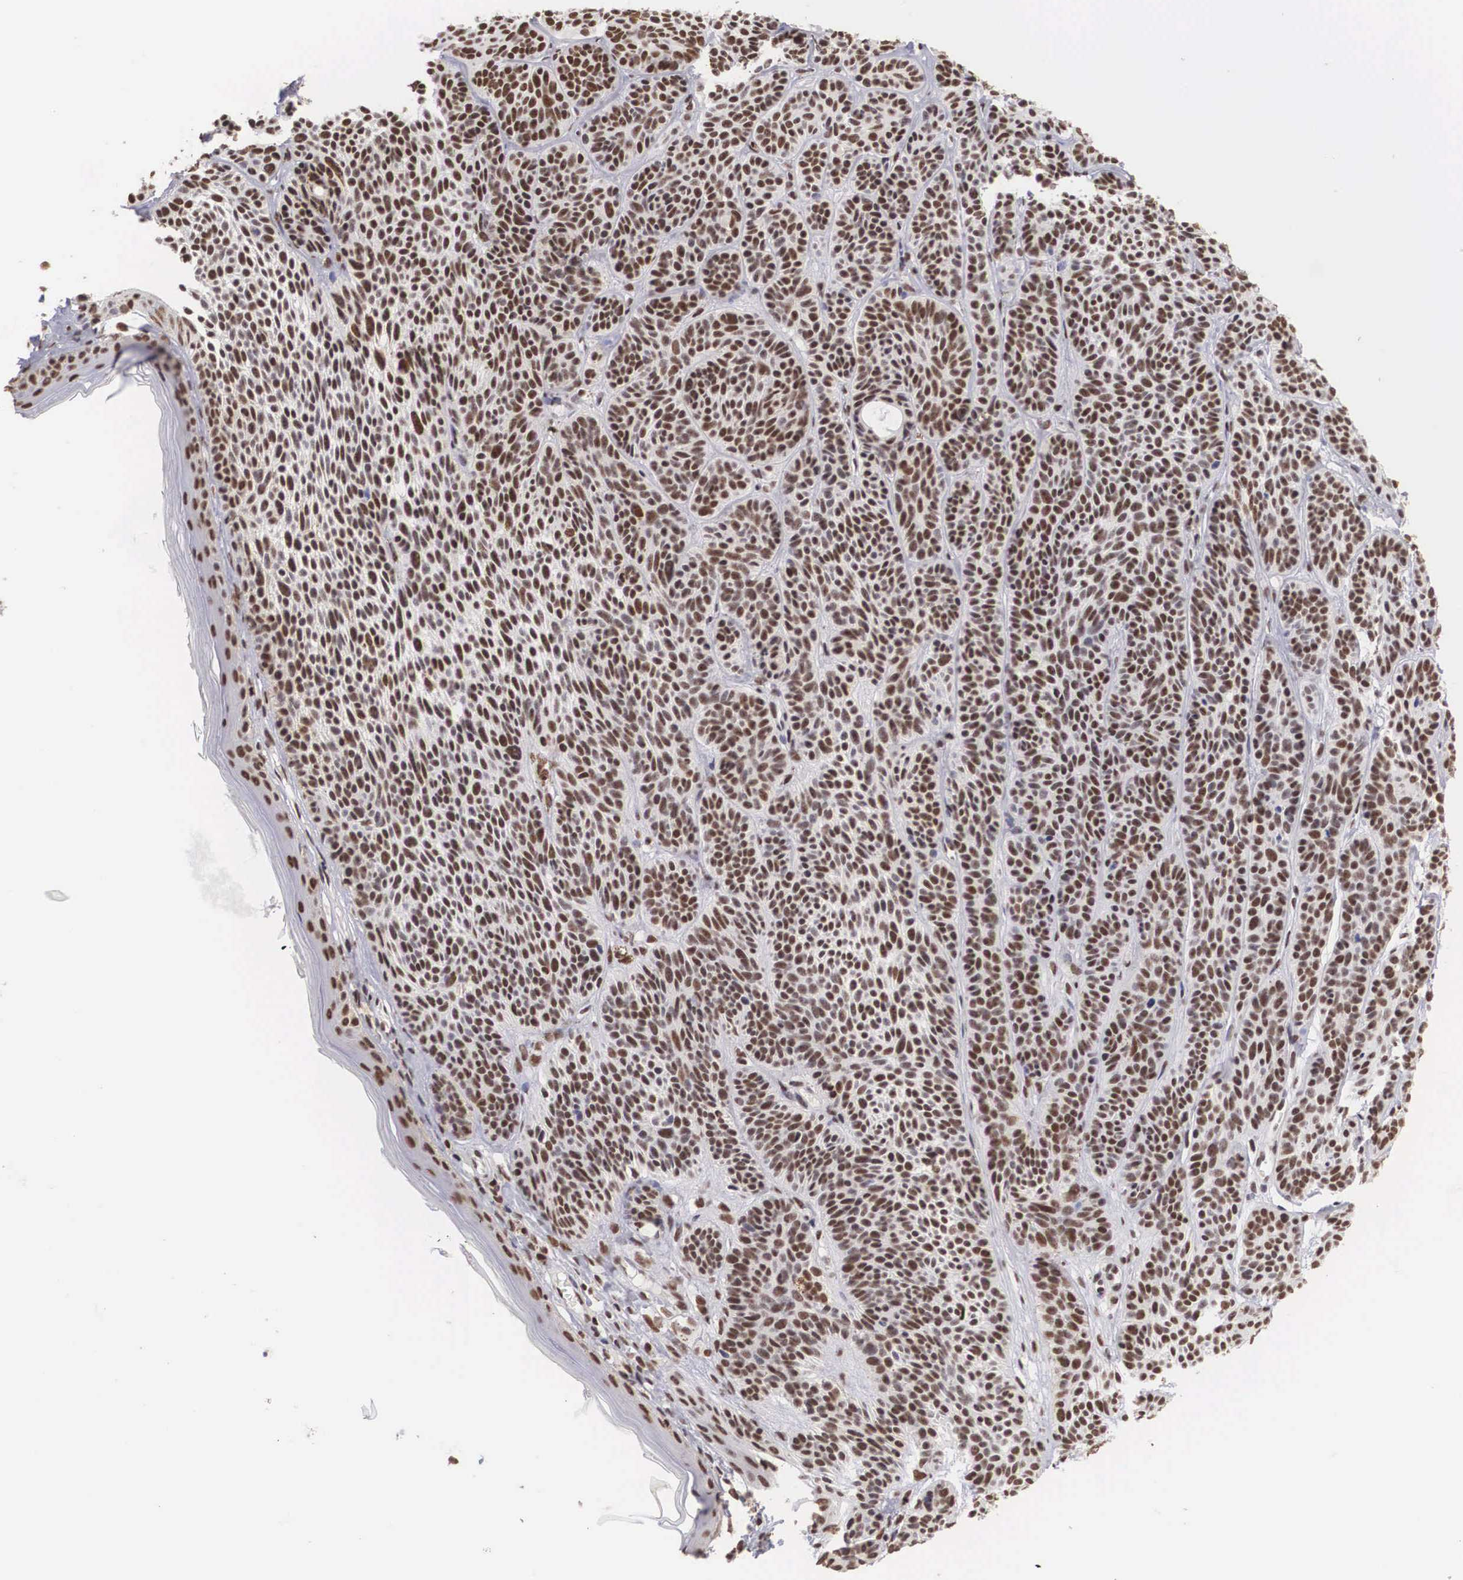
{"staining": {"intensity": "moderate", "quantity": ">75%", "location": "nuclear"}, "tissue": "skin cancer", "cell_type": "Tumor cells", "image_type": "cancer", "snomed": [{"axis": "morphology", "description": "Basal cell carcinoma"}, {"axis": "topography", "description": "Skin"}], "caption": "Human basal cell carcinoma (skin) stained with a brown dye exhibits moderate nuclear positive staining in approximately >75% of tumor cells.", "gene": "HTATSF1", "patient": {"sex": "female", "age": 62}}